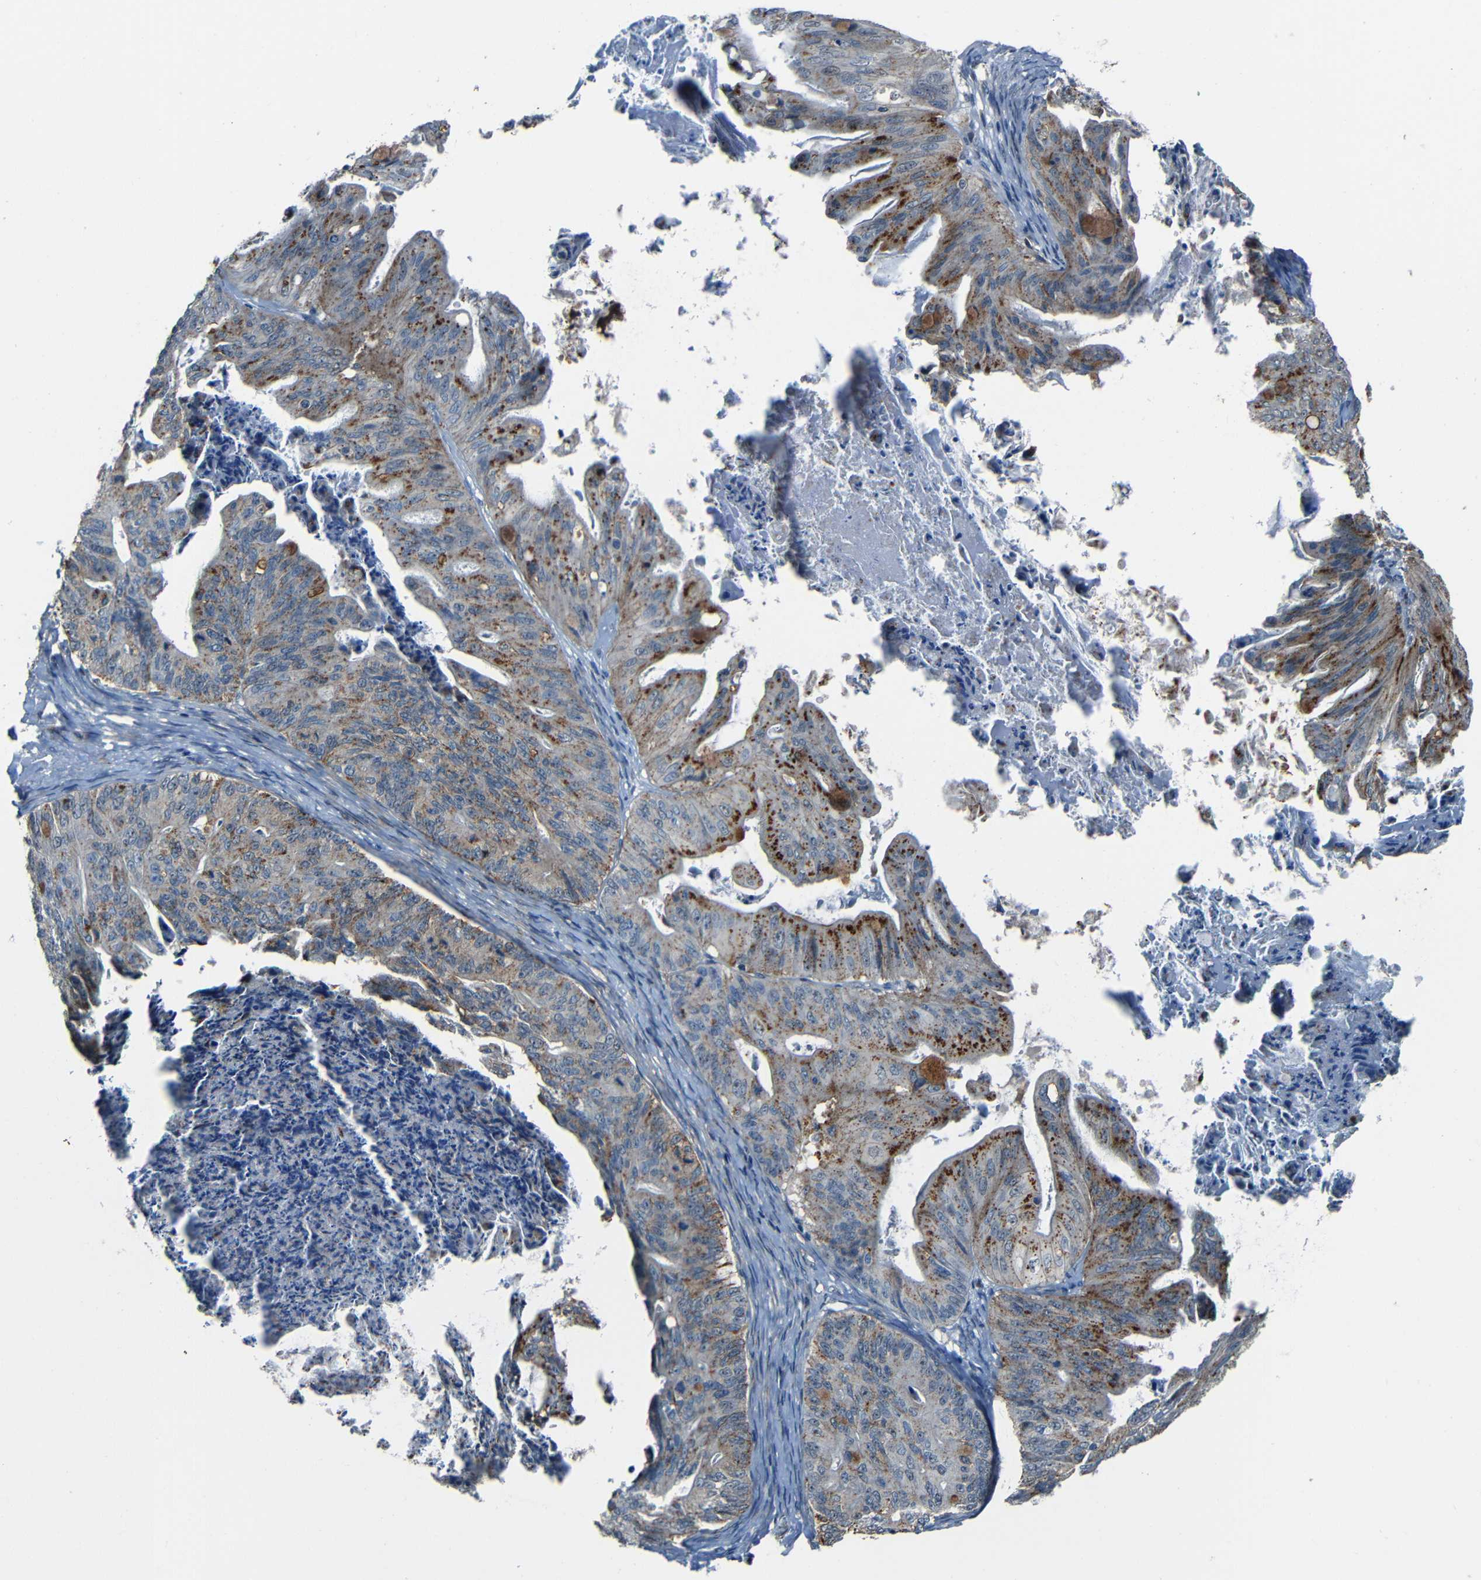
{"staining": {"intensity": "strong", "quantity": "25%-75%", "location": "cytoplasmic/membranous"}, "tissue": "ovarian cancer", "cell_type": "Tumor cells", "image_type": "cancer", "snomed": [{"axis": "morphology", "description": "Cystadenocarcinoma, mucinous, NOS"}, {"axis": "topography", "description": "Ovary"}], "caption": "Human mucinous cystadenocarcinoma (ovarian) stained with a brown dye demonstrates strong cytoplasmic/membranous positive expression in about 25%-75% of tumor cells.", "gene": "DNAJC5", "patient": {"sex": "female", "age": 37}}